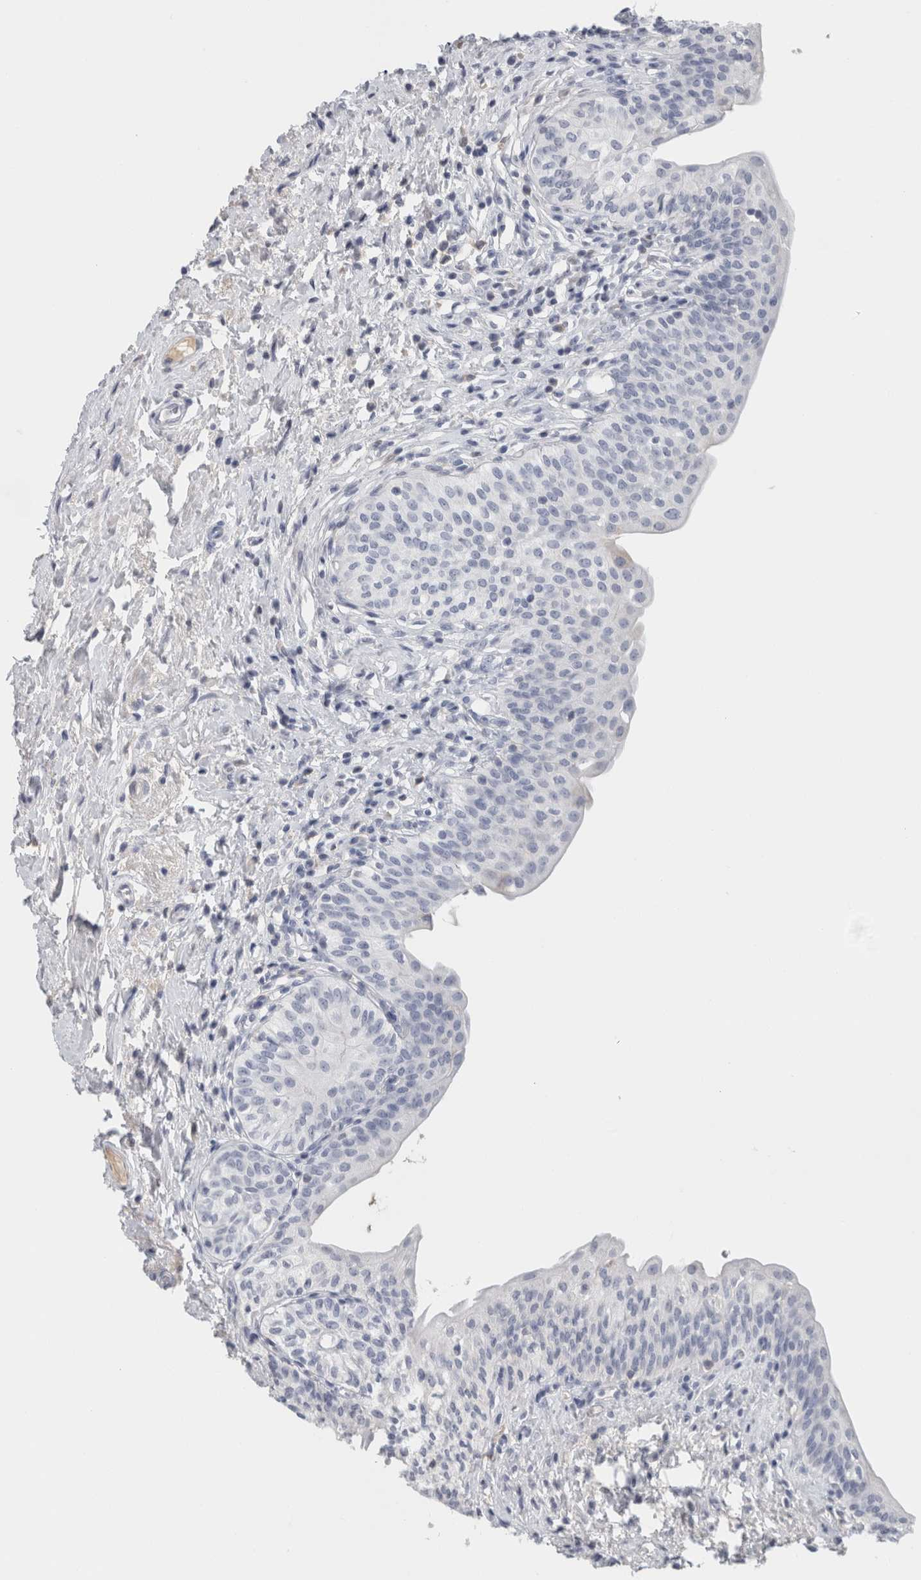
{"staining": {"intensity": "negative", "quantity": "none", "location": "none"}, "tissue": "urinary bladder", "cell_type": "Urothelial cells", "image_type": "normal", "snomed": [{"axis": "morphology", "description": "Normal tissue, NOS"}, {"axis": "topography", "description": "Urinary bladder"}], "caption": "Image shows no protein staining in urothelial cells of unremarkable urinary bladder.", "gene": "TSPAN8", "patient": {"sex": "male", "age": 83}}